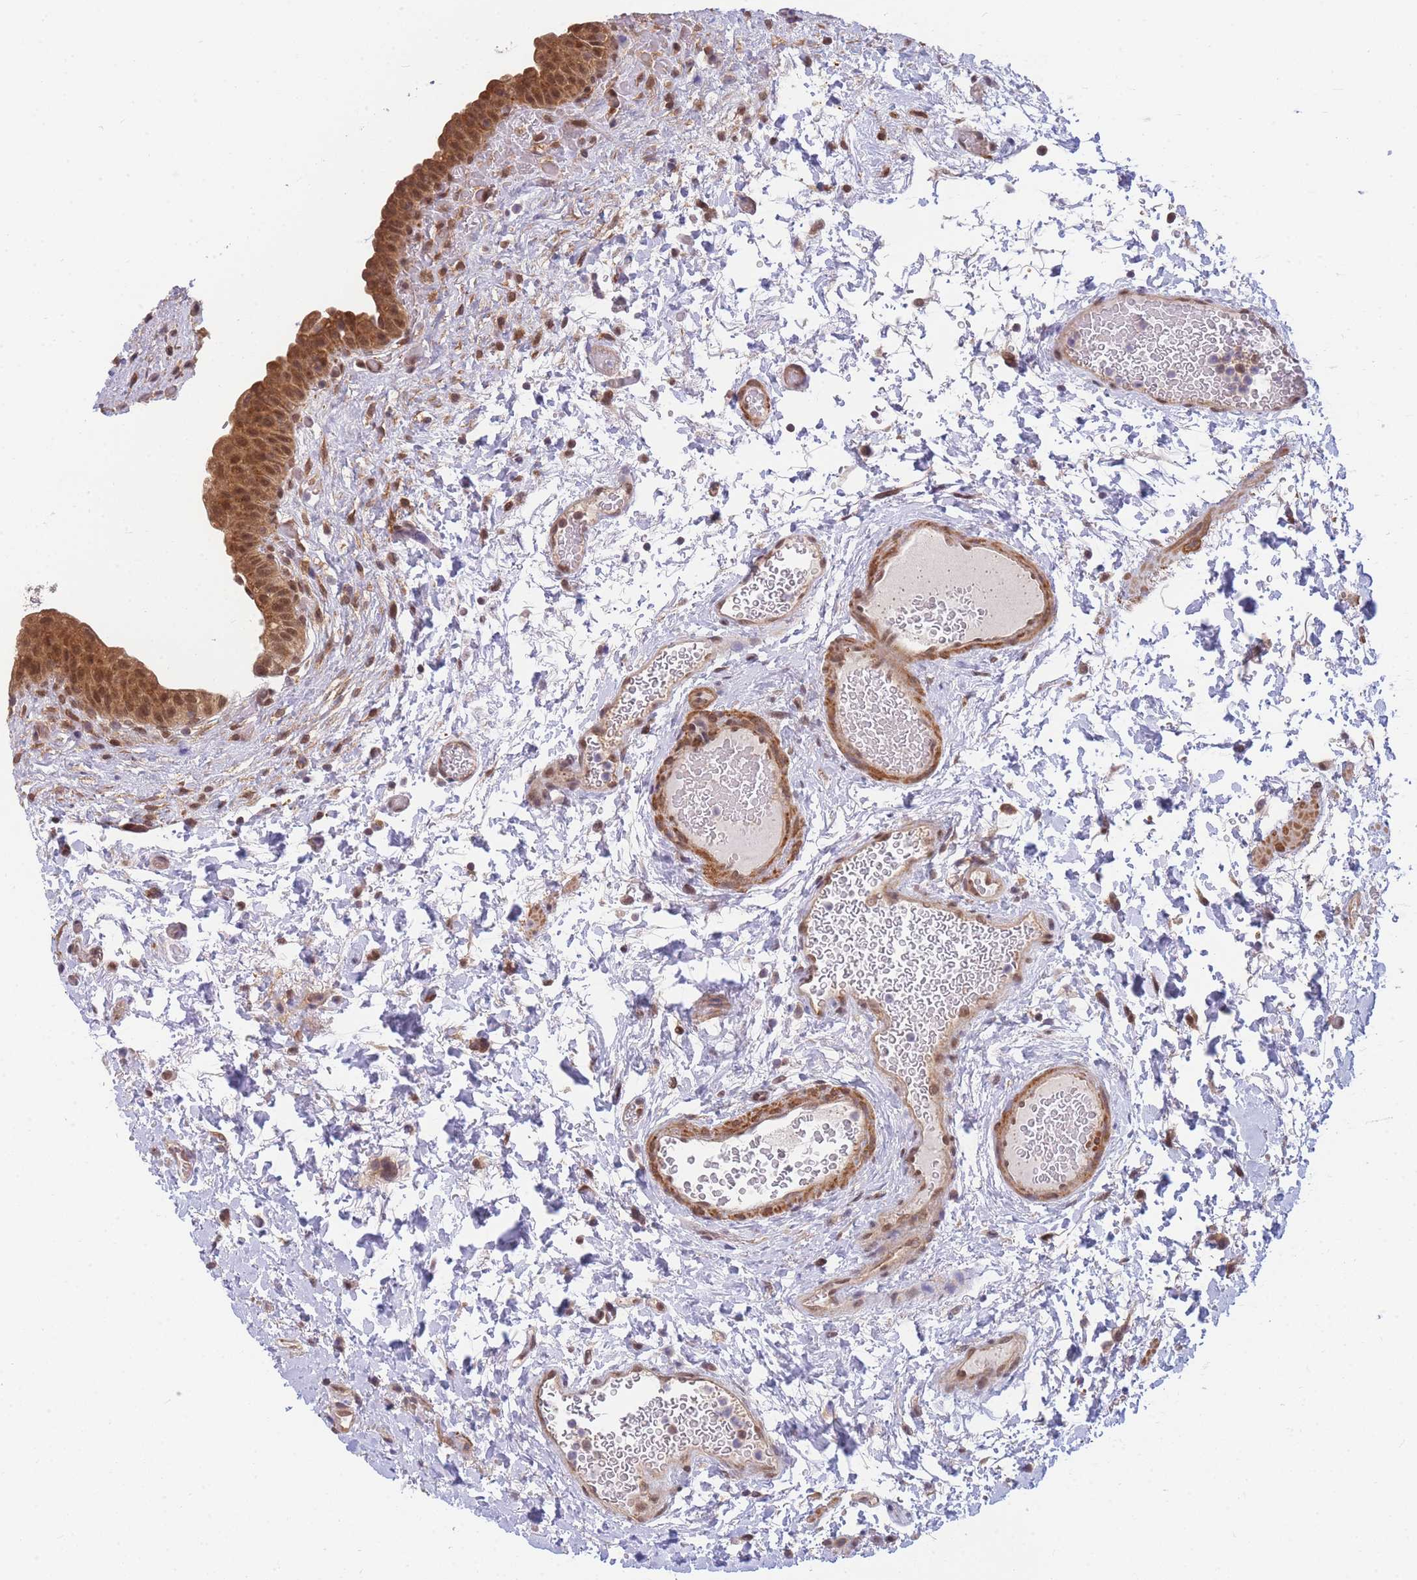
{"staining": {"intensity": "moderate", "quantity": ">75%", "location": "cytoplasmic/membranous,nuclear"}, "tissue": "urinary bladder", "cell_type": "Urothelial cells", "image_type": "normal", "snomed": [{"axis": "morphology", "description": "Normal tissue, NOS"}, {"axis": "topography", "description": "Urinary bladder"}], "caption": "Immunohistochemistry of benign human urinary bladder reveals medium levels of moderate cytoplasmic/membranous,nuclear staining in about >75% of urothelial cells. The protein of interest is stained brown, and the nuclei are stained in blue (DAB (3,3'-diaminobenzidine) IHC with brightfield microscopy, high magnification).", "gene": "ENSG00000276345", "patient": {"sex": "male", "age": 69}}